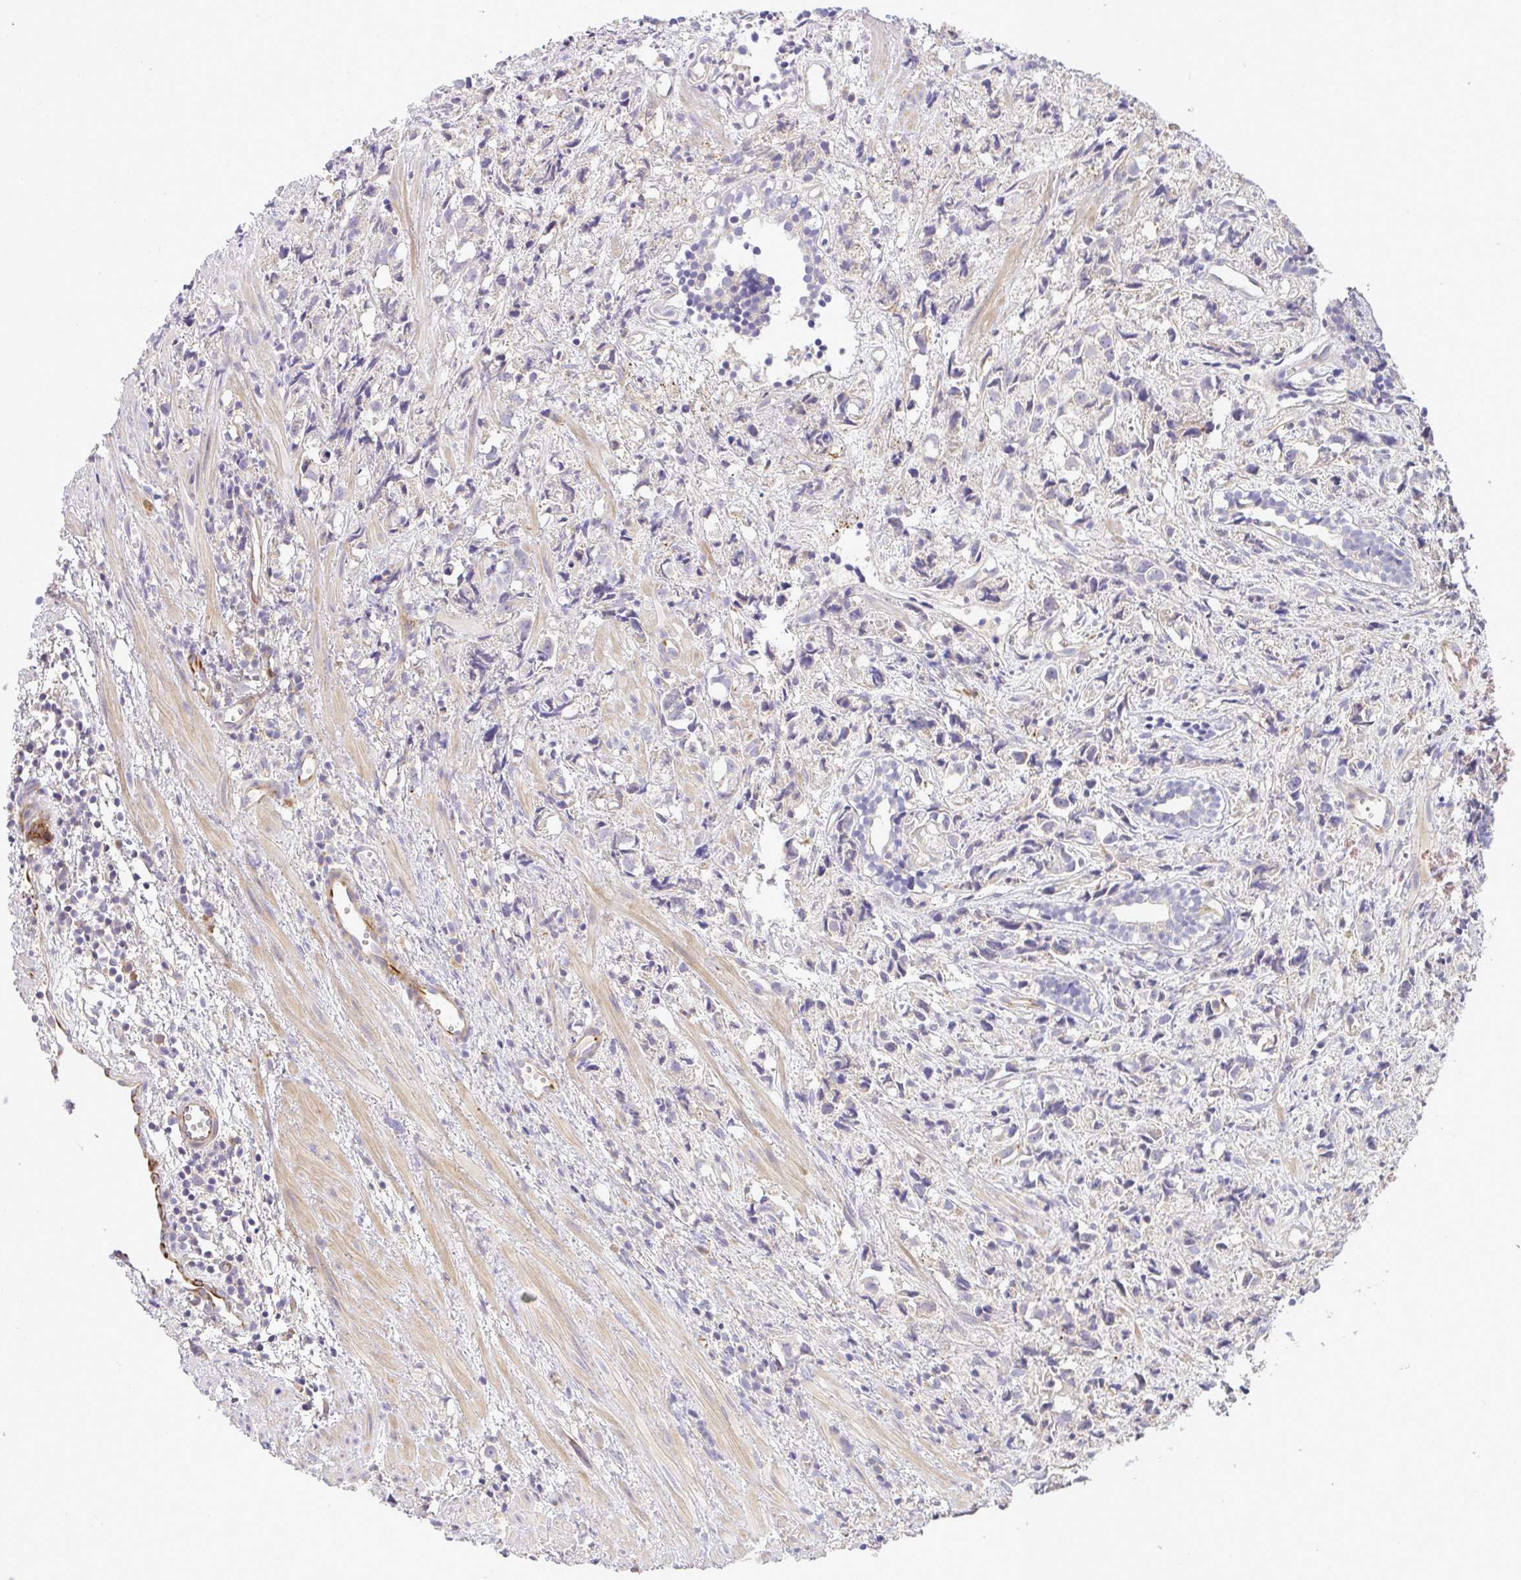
{"staining": {"intensity": "negative", "quantity": "none", "location": "none"}, "tissue": "prostate cancer", "cell_type": "Tumor cells", "image_type": "cancer", "snomed": [{"axis": "morphology", "description": "Adenocarcinoma, High grade"}, {"axis": "topography", "description": "Prostate"}], "caption": "Immunohistochemistry (IHC) of prostate cancer demonstrates no staining in tumor cells.", "gene": "GRID2", "patient": {"sex": "male", "age": 58}}